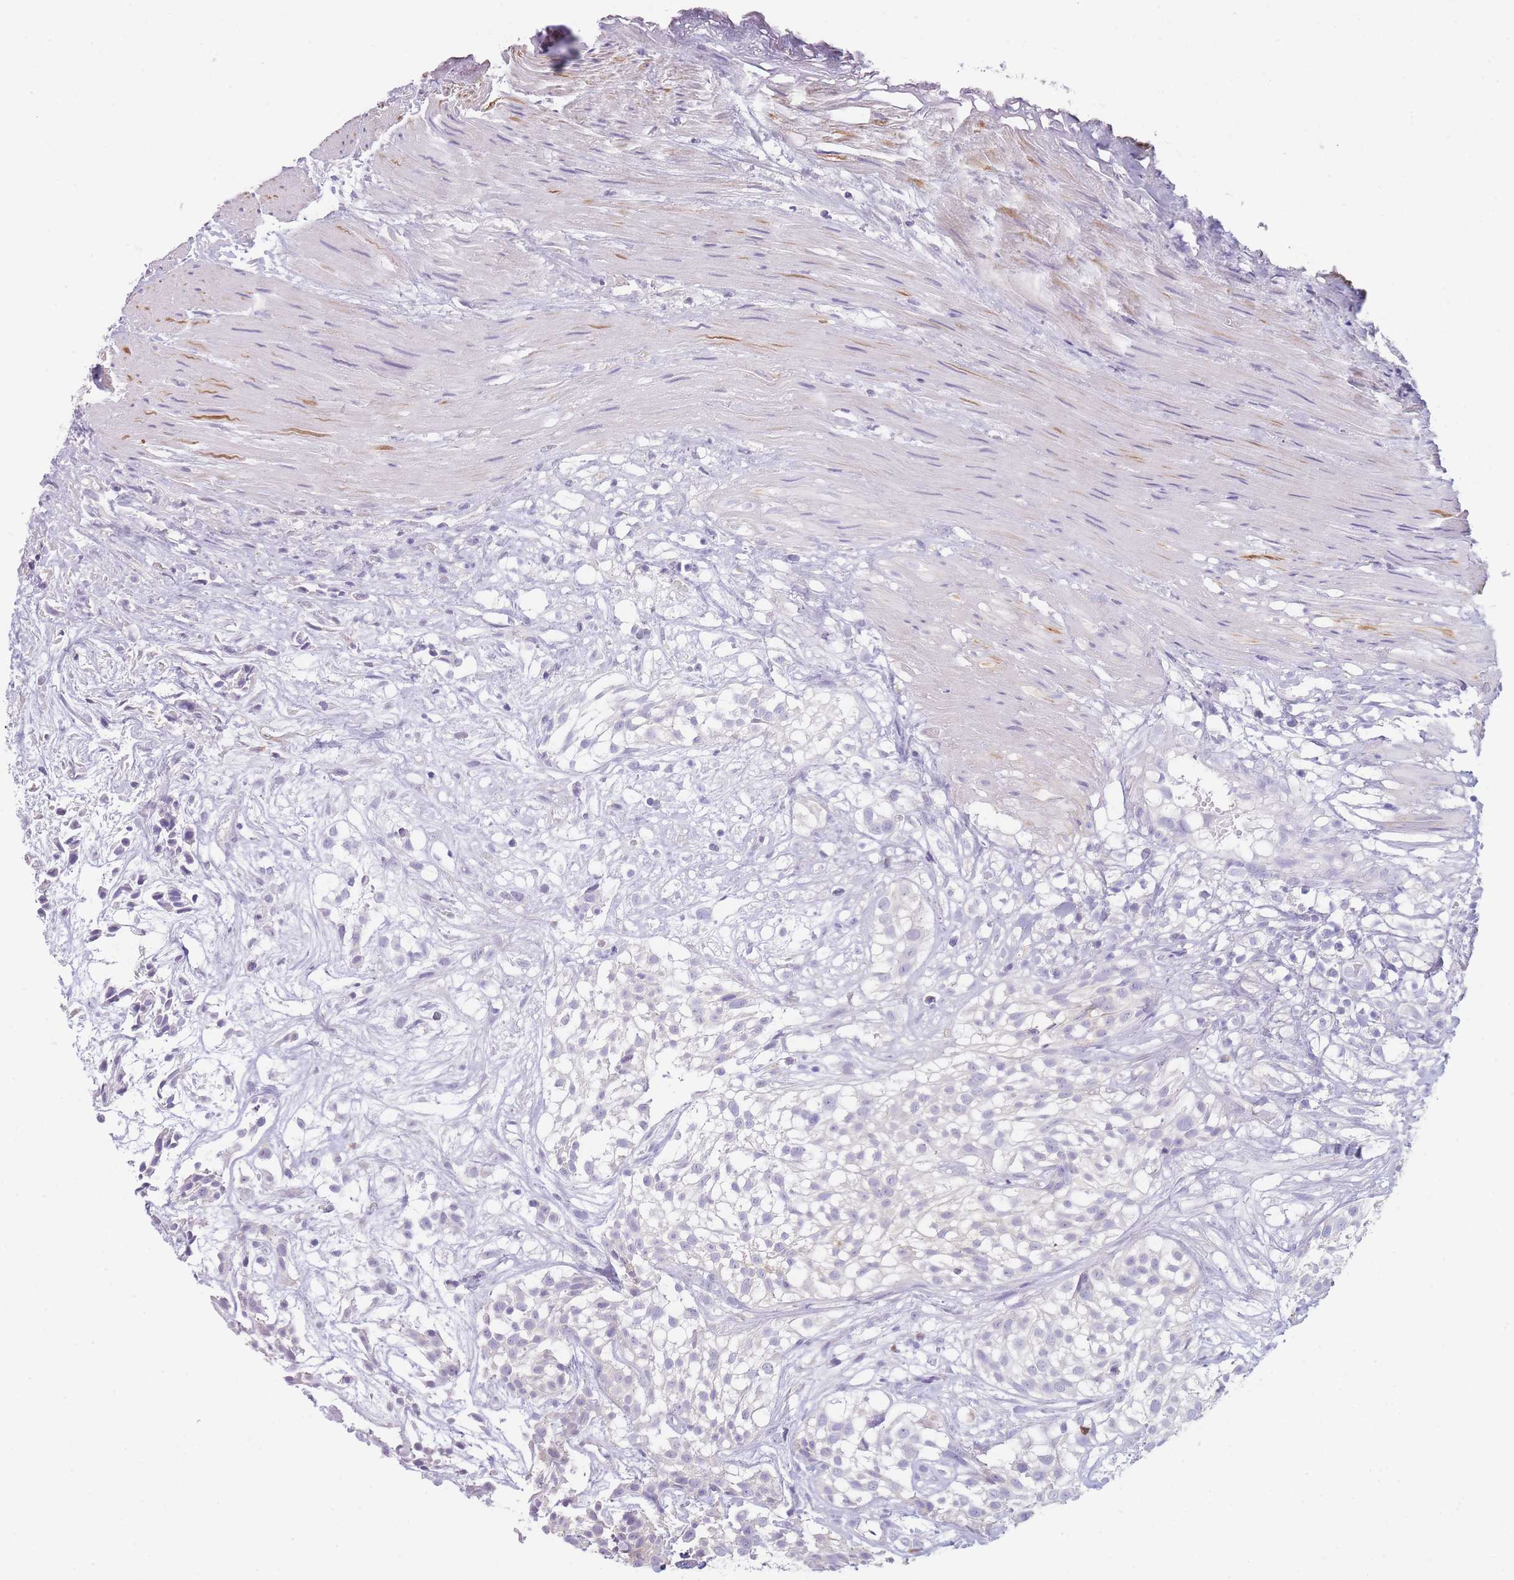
{"staining": {"intensity": "negative", "quantity": "none", "location": "none"}, "tissue": "urothelial cancer", "cell_type": "Tumor cells", "image_type": "cancer", "snomed": [{"axis": "morphology", "description": "Urothelial carcinoma, High grade"}, {"axis": "topography", "description": "Urinary bladder"}], "caption": "Photomicrograph shows no protein positivity in tumor cells of urothelial cancer tissue.", "gene": "ZNF627", "patient": {"sex": "male", "age": 56}}